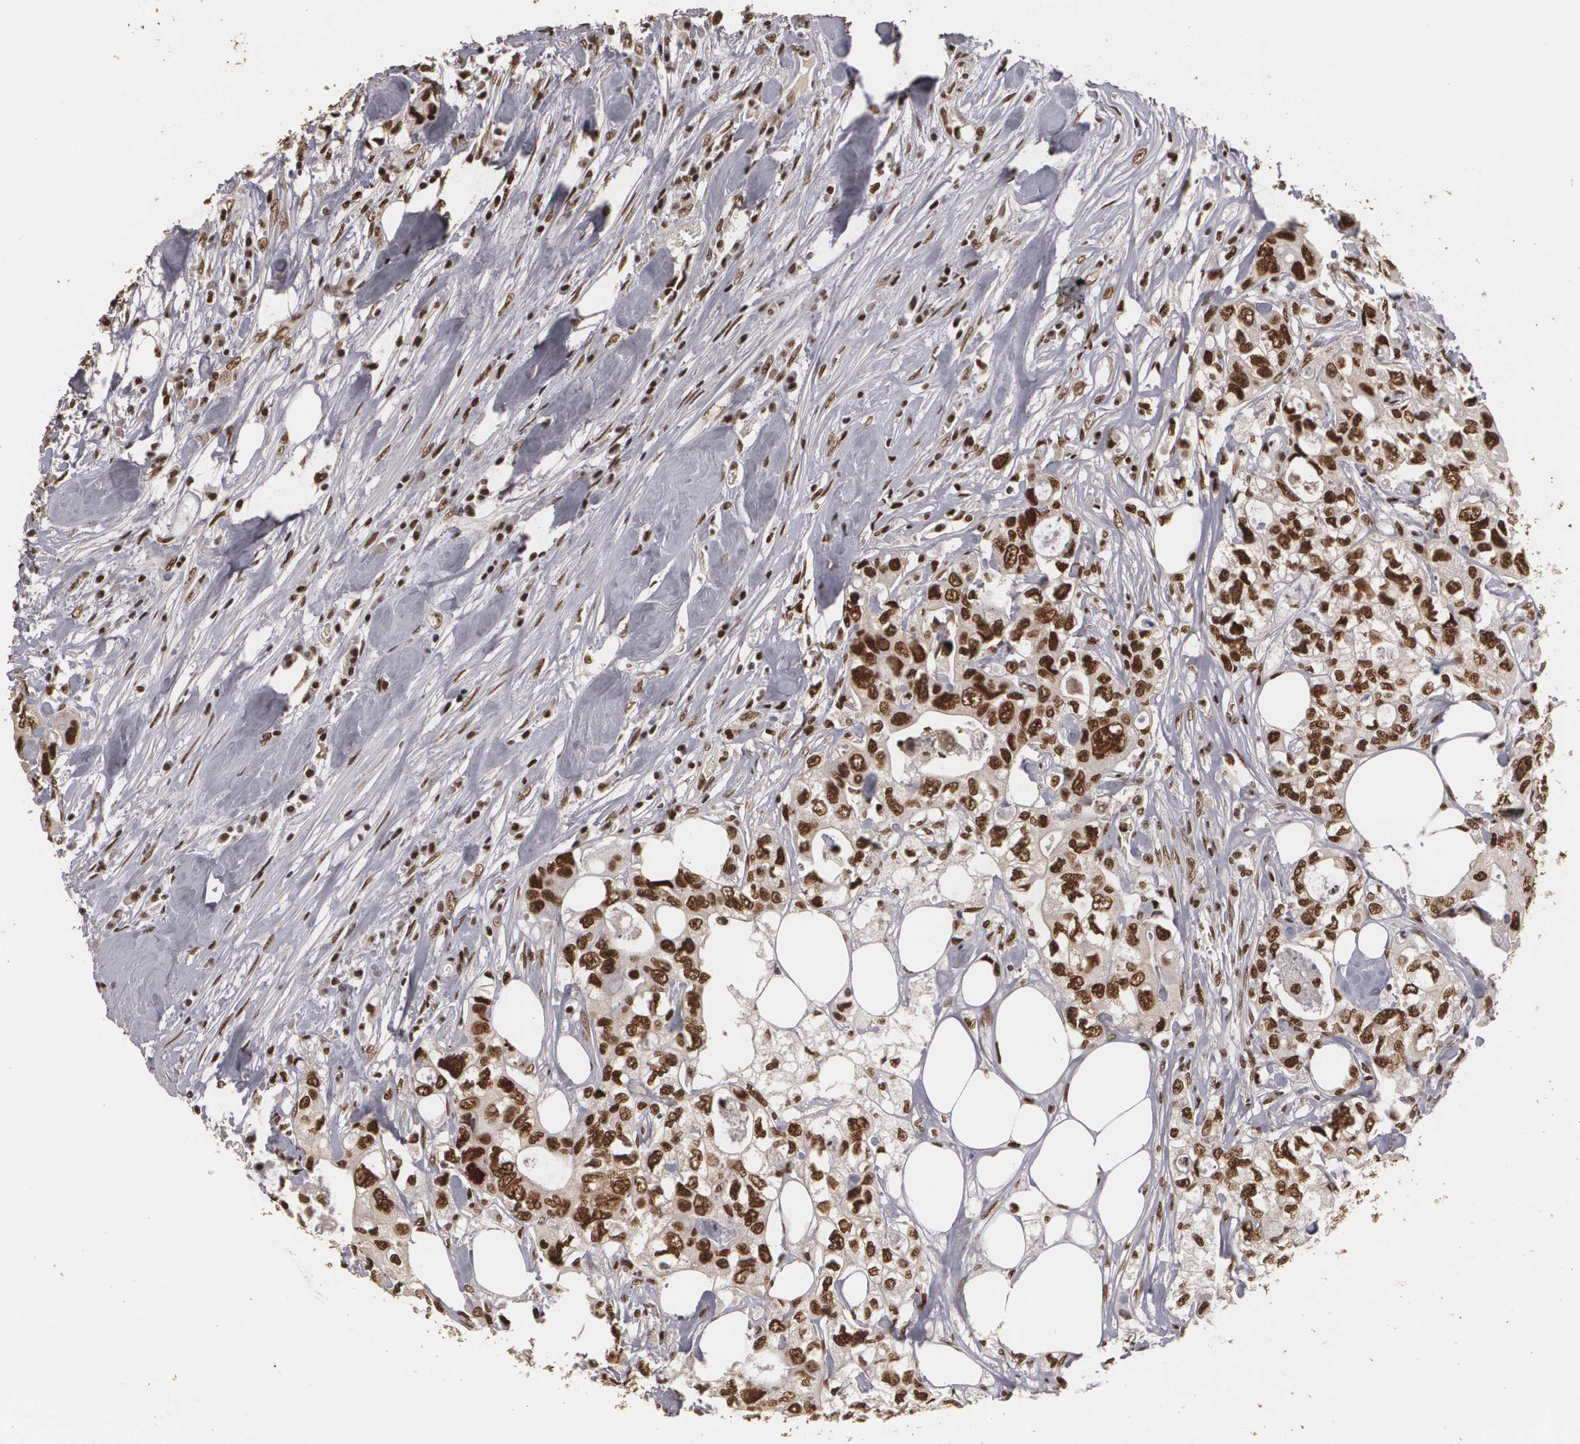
{"staining": {"intensity": "strong", "quantity": ">75%", "location": "cytoplasmic/membranous,nuclear"}, "tissue": "colorectal cancer", "cell_type": "Tumor cells", "image_type": "cancer", "snomed": [{"axis": "morphology", "description": "Adenocarcinoma, NOS"}, {"axis": "topography", "description": "Rectum"}], "caption": "Immunohistochemistry (IHC) micrograph of human adenocarcinoma (colorectal) stained for a protein (brown), which reveals high levels of strong cytoplasmic/membranous and nuclear expression in approximately >75% of tumor cells.", "gene": "RCOR1", "patient": {"sex": "female", "age": 57}}